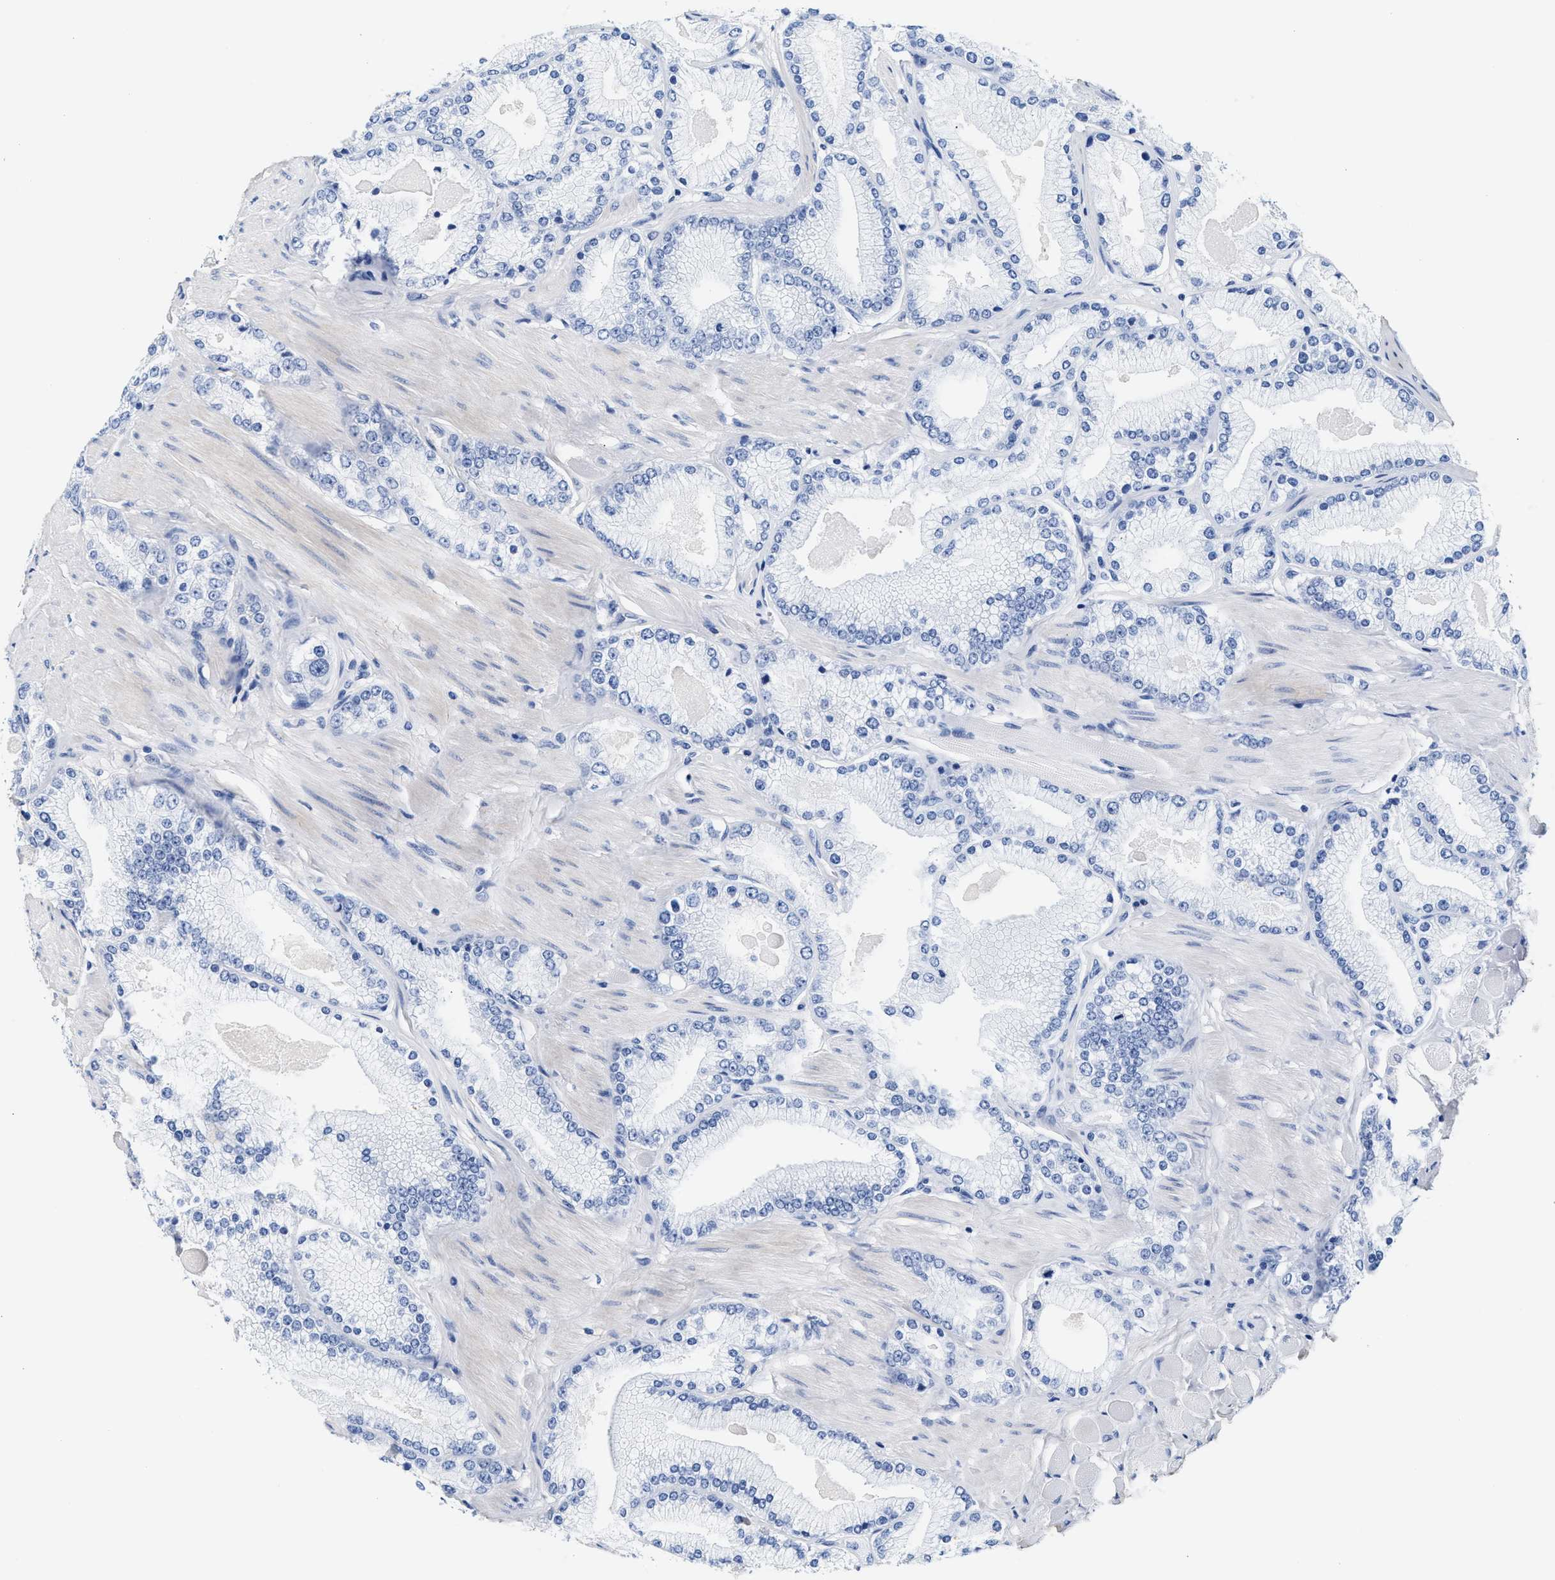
{"staining": {"intensity": "negative", "quantity": "none", "location": "none"}, "tissue": "prostate cancer", "cell_type": "Tumor cells", "image_type": "cancer", "snomed": [{"axis": "morphology", "description": "Adenocarcinoma, High grade"}, {"axis": "topography", "description": "Prostate"}], "caption": "The photomicrograph demonstrates no staining of tumor cells in prostate high-grade adenocarcinoma.", "gene": "ACTL7B", "patient": {"sex": "male", "age": 50}}